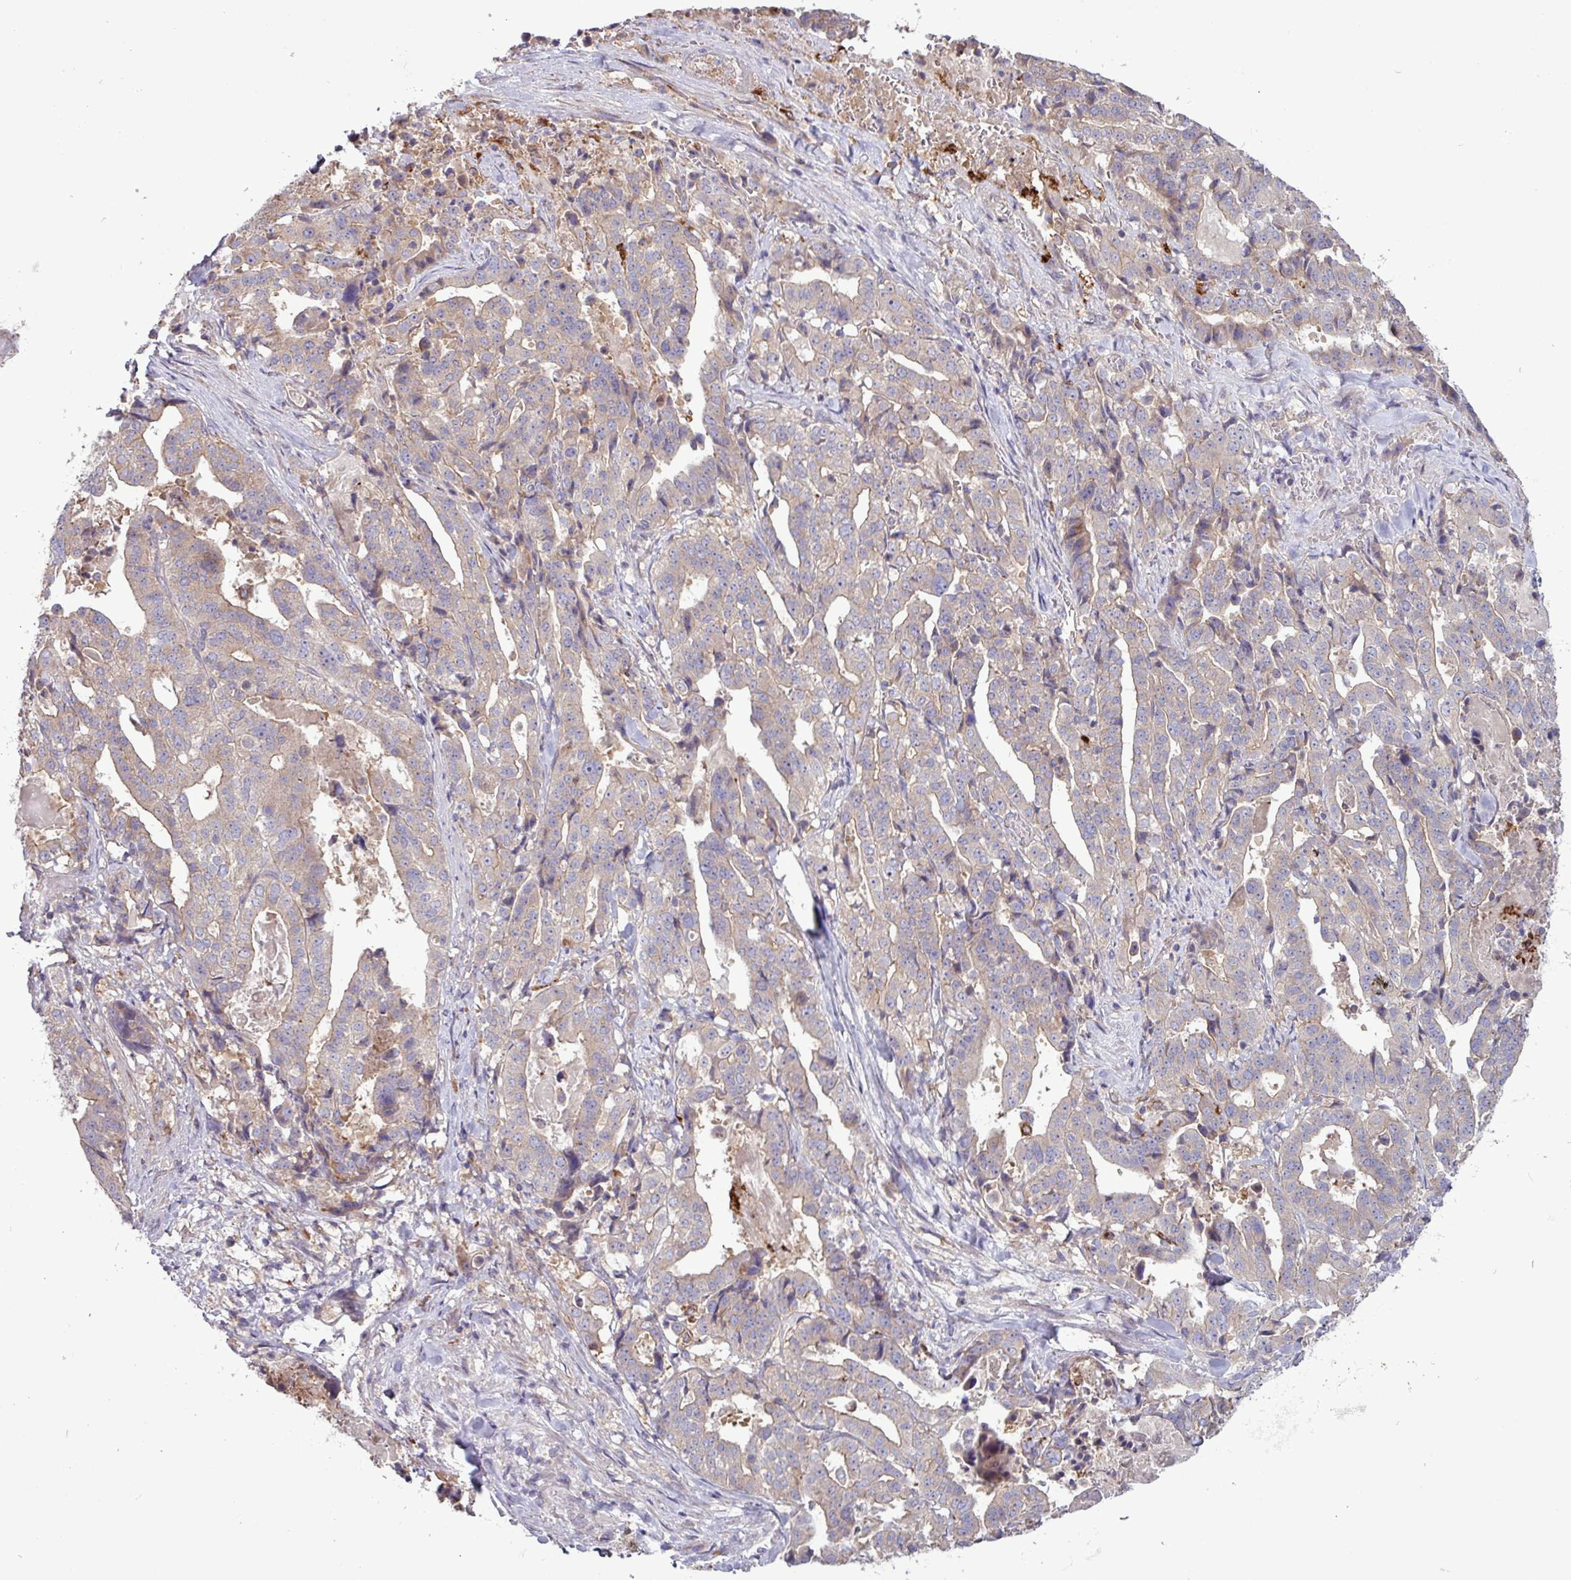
{"staining": {"intensity": "negative", "quantity": "none", "location": "none"}, "tissue": "stomach cancer", "cell_type": "Tumor cells", "image_type": "cancer", "snomed": [{"axis": "morphology", "description": "Adenocarcinoma, NOS"}, {"axis": "topography", "description": "Stomach"}], "caption": "DAB immunohistochemical staining of adenocarcinoma (stomach) shows no significant staining in tumor cells.", "gene": "PLIN2", "patient": {"sex": "male", "age": 48}}